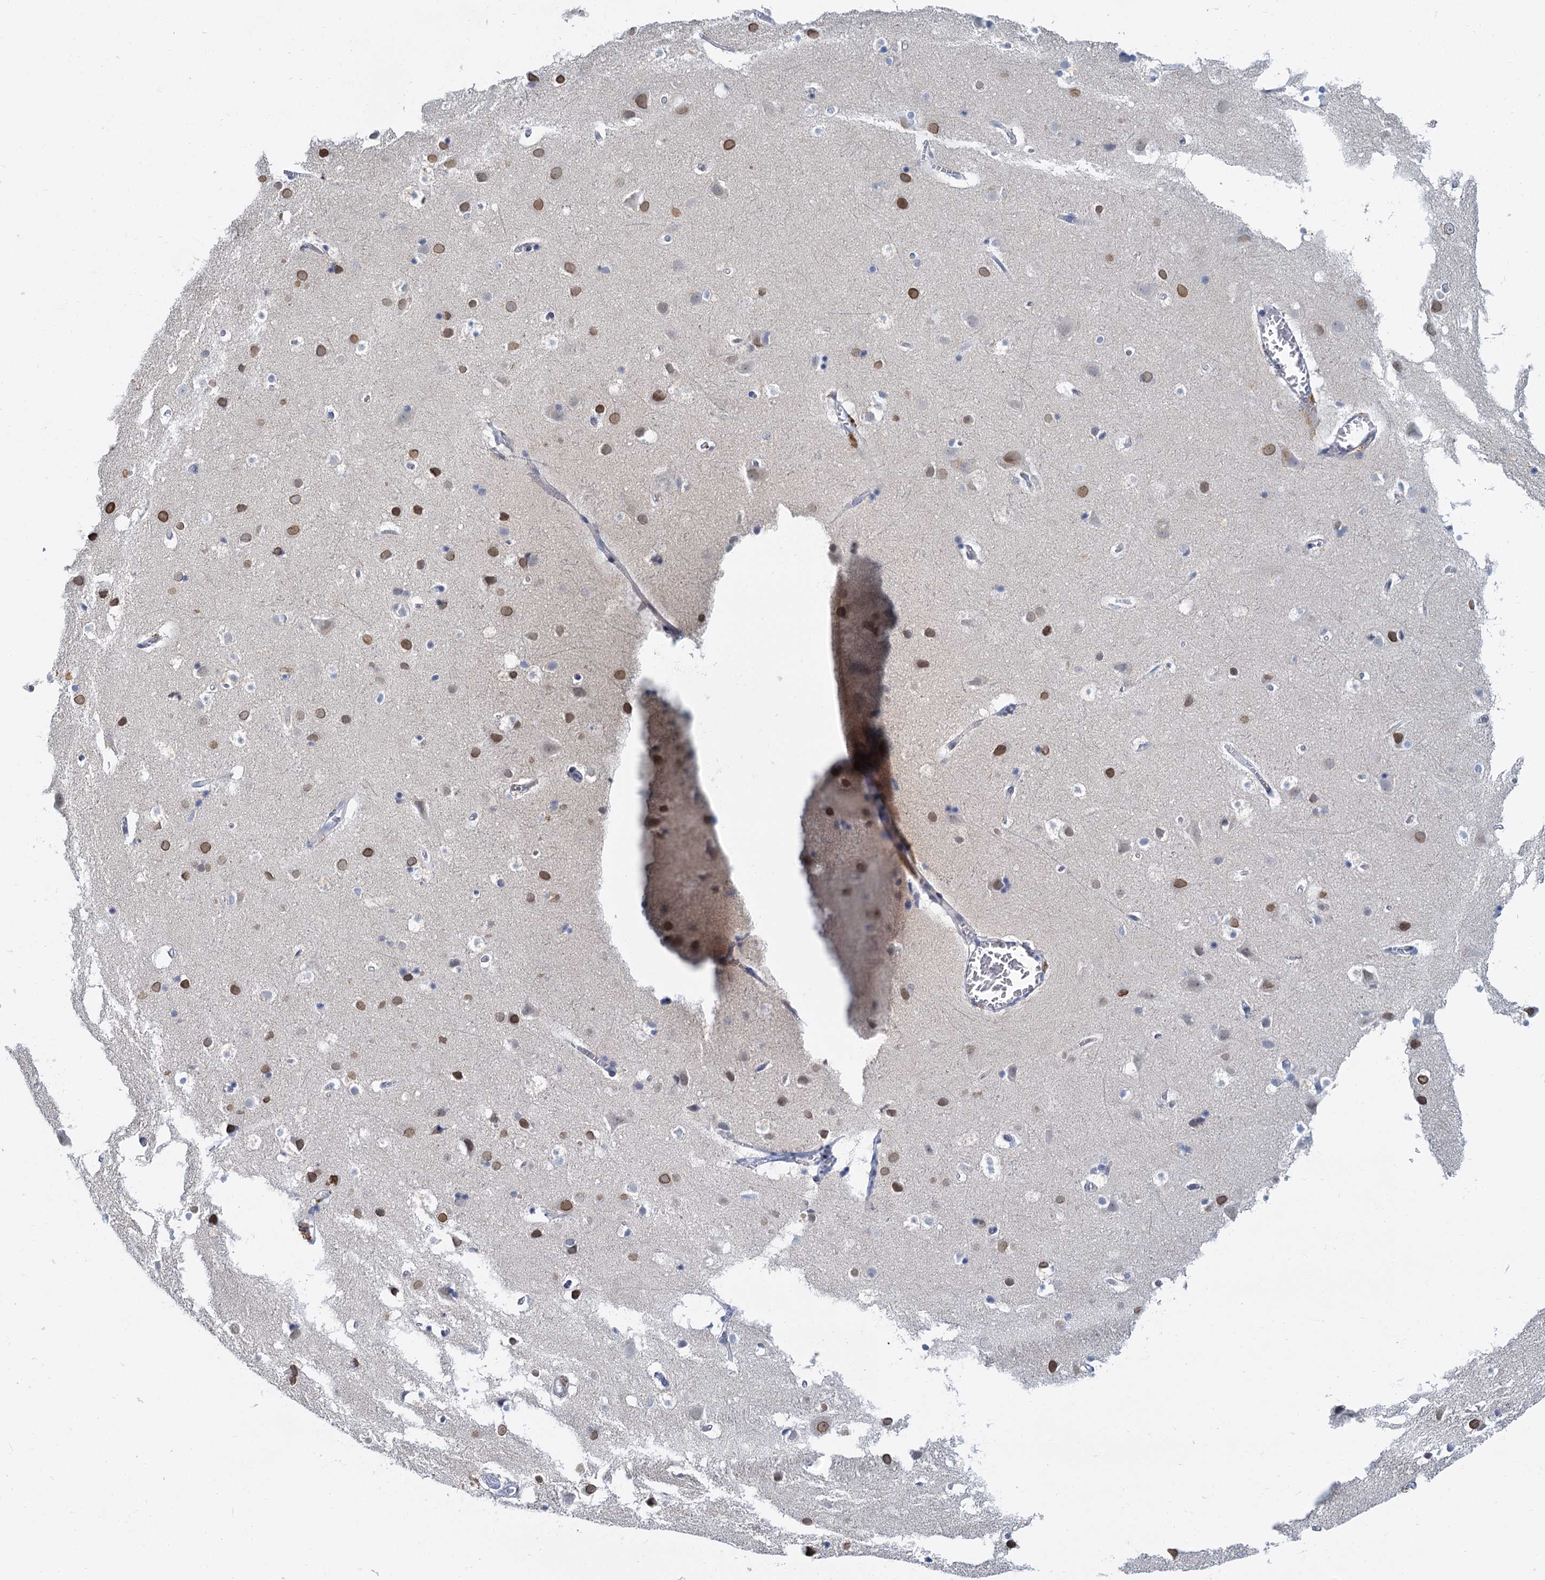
{"staining": {"intensity": "negative", "quantity": "none", "location": "none"}, "tissue": "cerebral cortex", "cell_type": "Endothelial cells", "image_type": "normal", "snomed": [{"axis": "morphology", "description": "Normal tissue, NOS"}, {"axis": "topography", "description": "Cerebral cortex"}], "caption": "The IHC photomicrograph has no significant positivity in endothelial cells of cerebral cortex.", "gene": "ACRBP", "patient": {"sex": "male", "age": 54}}